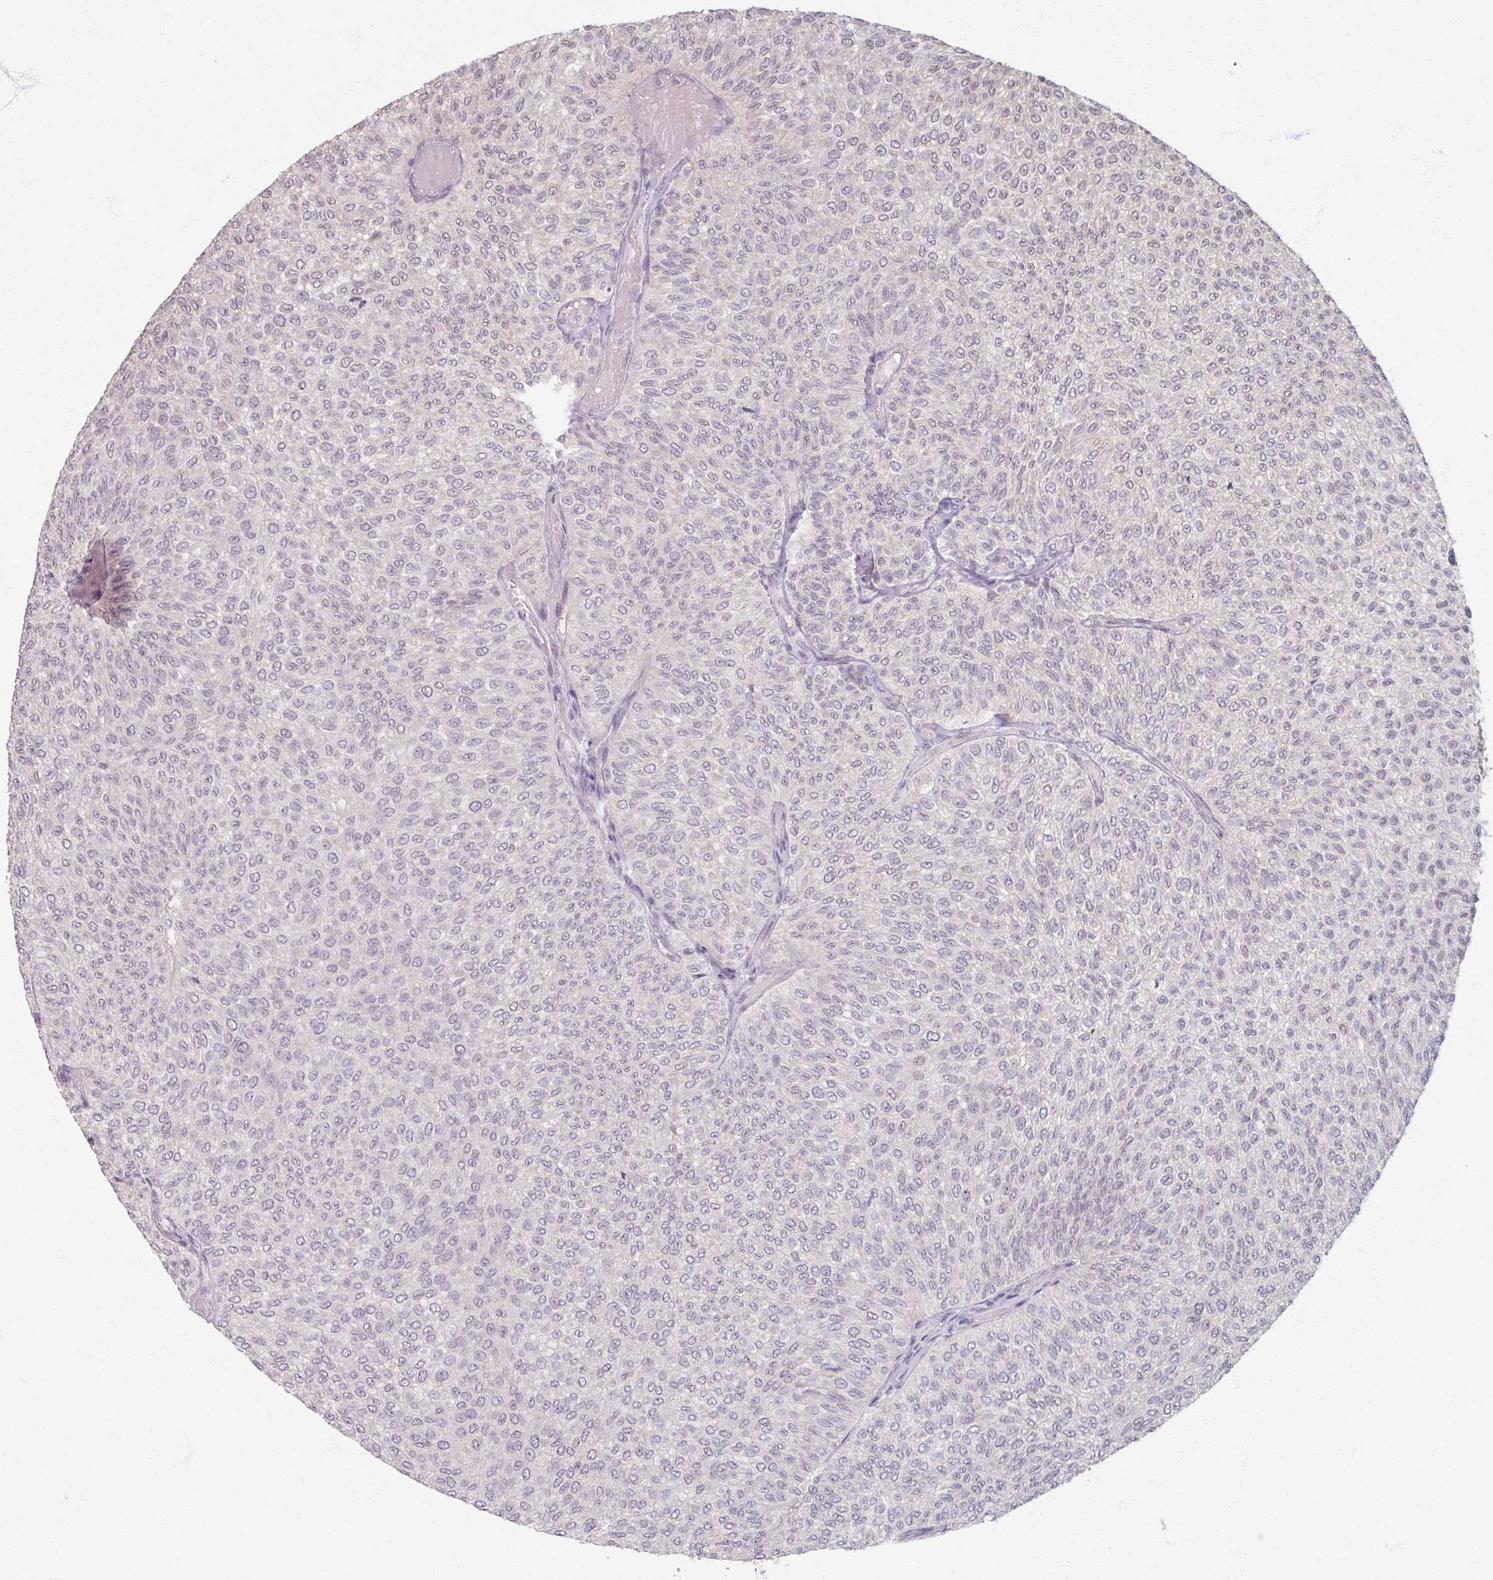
{"staining": {"intensity": "negative", "quantity": "none", "location": "none"}, "tissue": "urothelial cancer", "cell_type": "Tumor cells", "image_type": "cancer", "snomed": [{"axis": "morphology", "description": "Urothelial carcinoma, Low grade"}, {"axis": "topography", "description": "Urinary bladder"}], "caption": "IHC of human urothelial carcinoma (low-grade) shows no expression in tumor cells. (DAB IHC, high magnification).", "gene": "SOX11", "patient": {"sex": "male", "age": 78}}